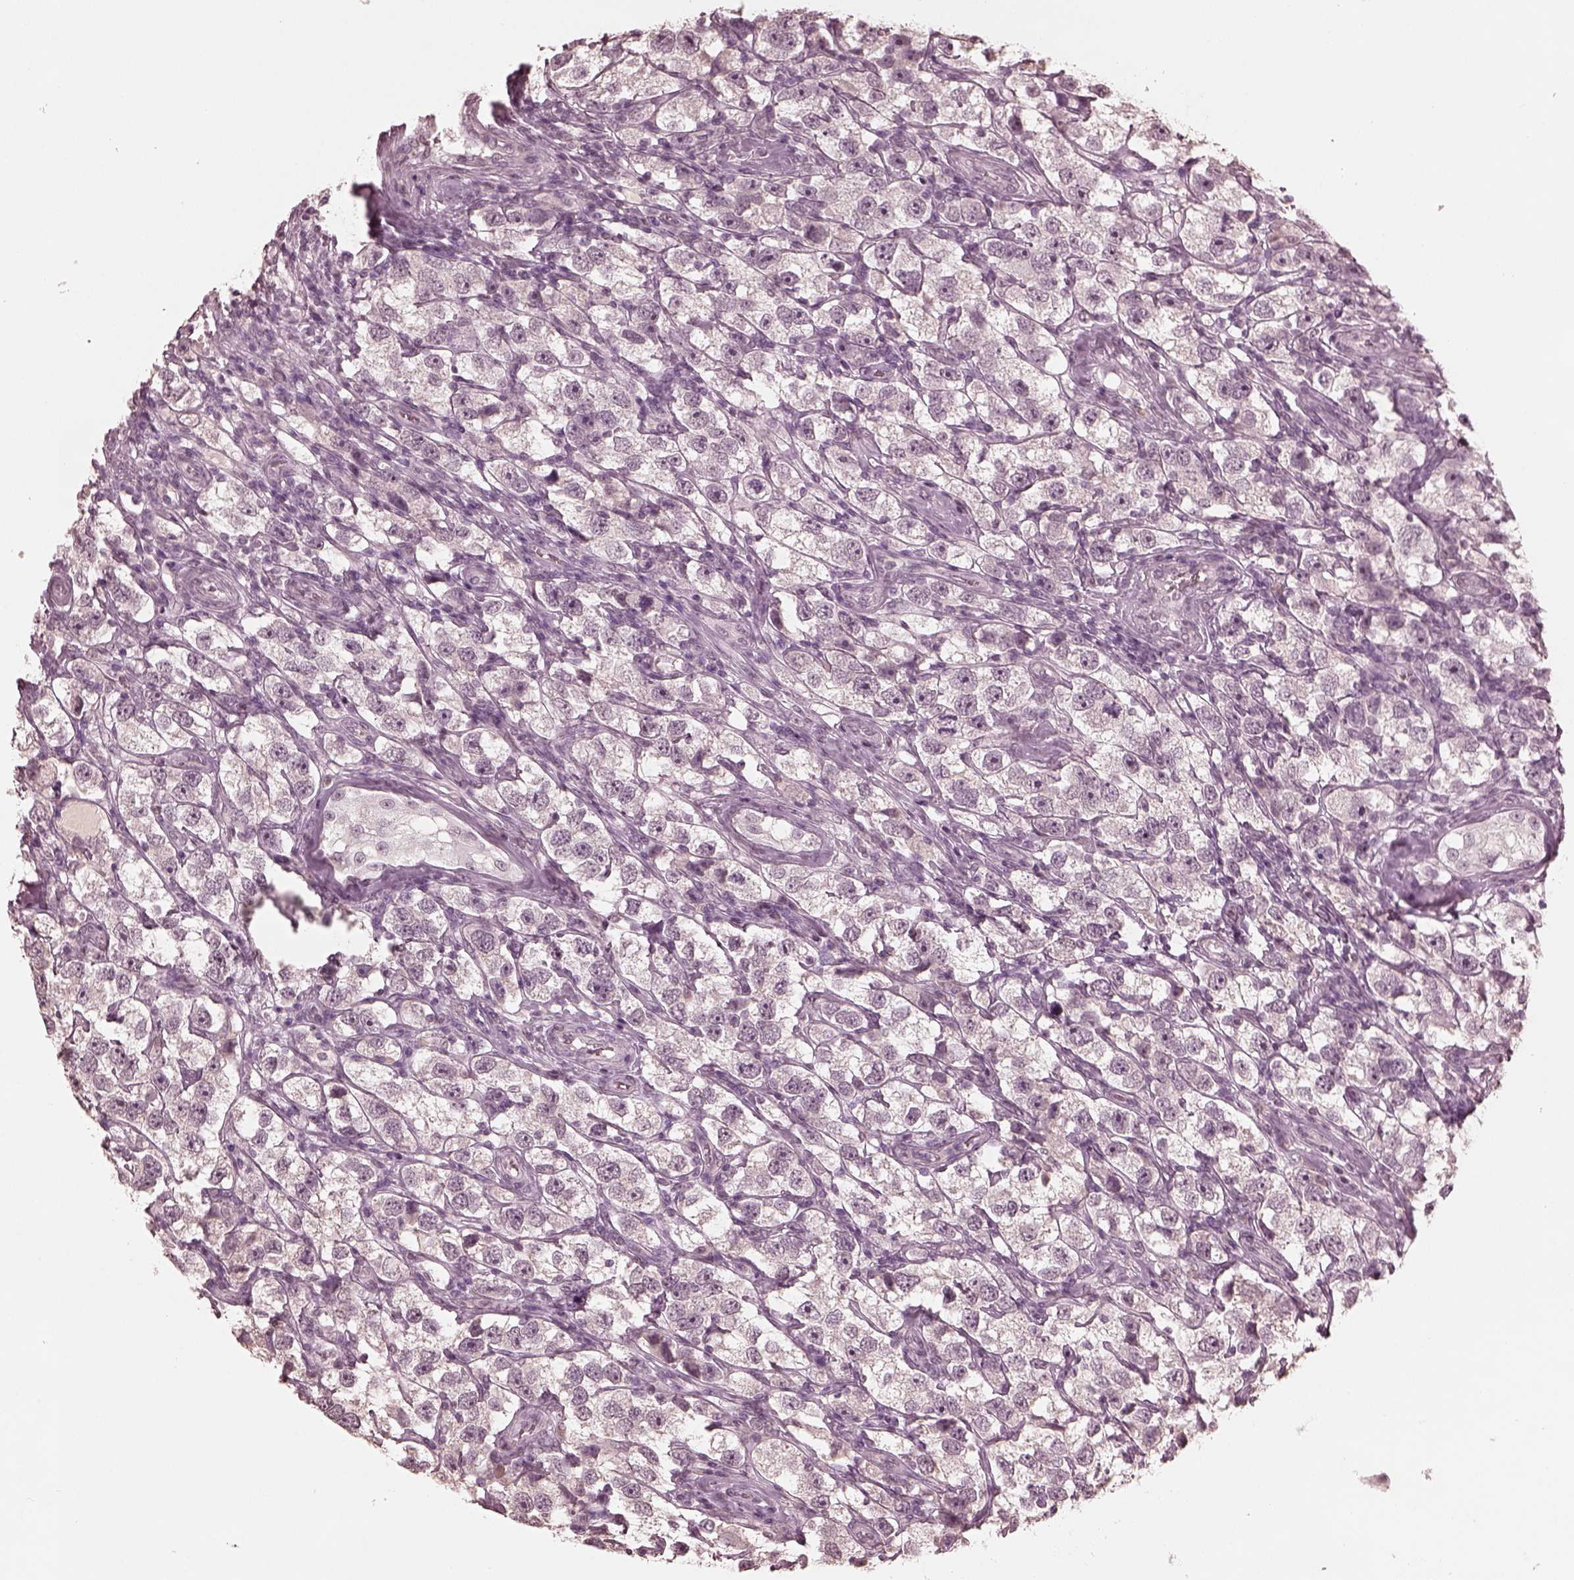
{"staining": {"intensity": "negative", "quantity": "none", "location": "none"}, "tissue": "testis cancer", "cell_type": "Tumor cells", "image_type": "cancer", "snomed": [{"axis": "morphology", "description": "Seminoma, NOS"}, {"axis": "topography", "description": "Testis"}], "caption": "Testis cancer stained for a protein using immunohistochemistry (IHC) reveals no positivity tumor cells.", "gene": "KRT79", "patient": {"sex": "male", "age": 26}}